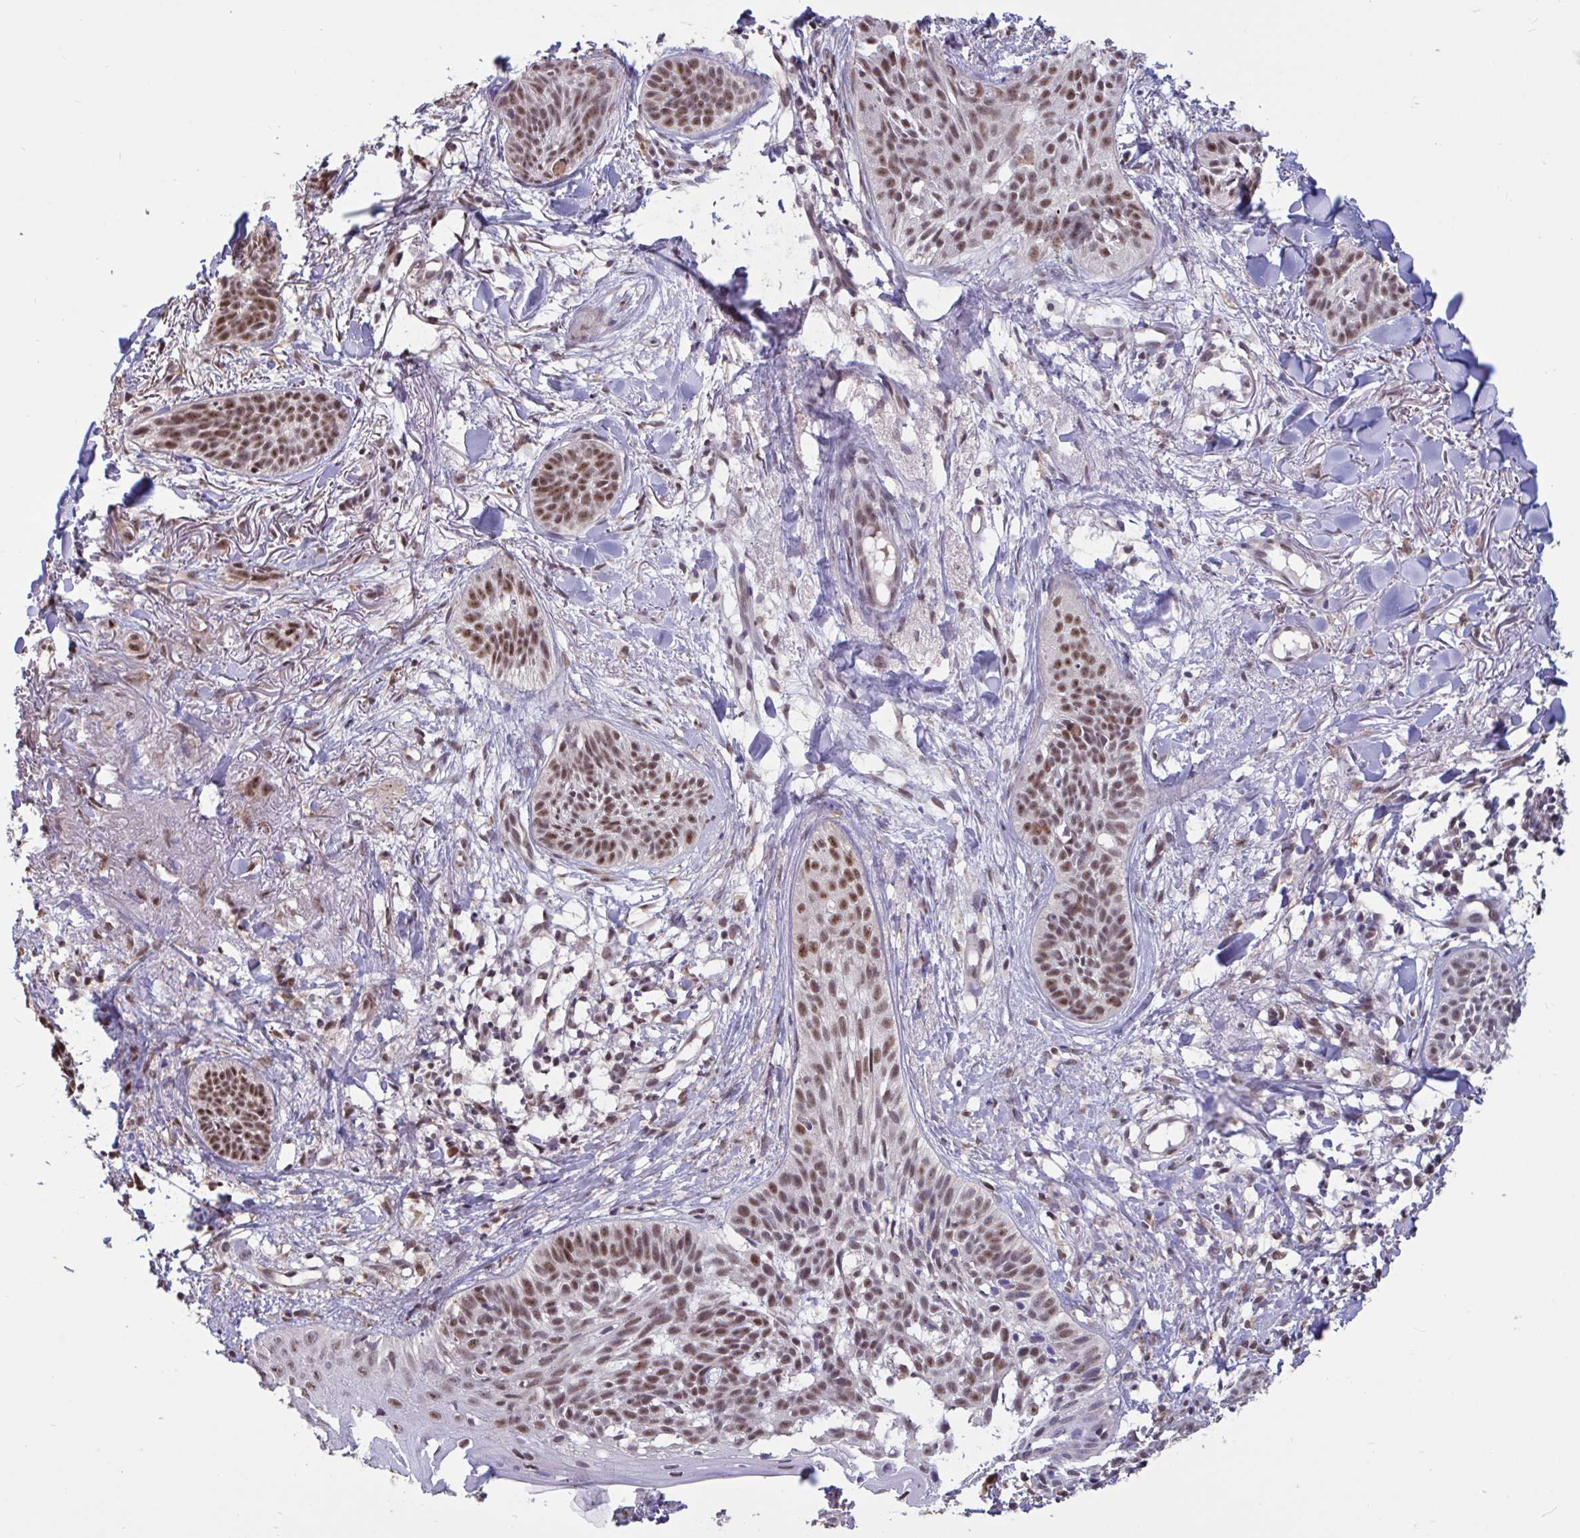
{"staining": {"intensity": "moderate", "quantity": ">75%", "location": "nuclear"}, "tissue": "skin cancer", "cell_type": "Tumor cells", "image_type": "cancer", "snomed": [{"axis": "morphology", "description": "Basal cell carcinoma"}, {"axis": "topography", "description": "Skin"}], "caption": "Skin cancer was stained to show a protein in brown. There is medium levels of moderate nuclear staining in approximately >75% of tumor cells.", "gene": "DDX39A", "patient": {"sex": "male", "age": 52}}